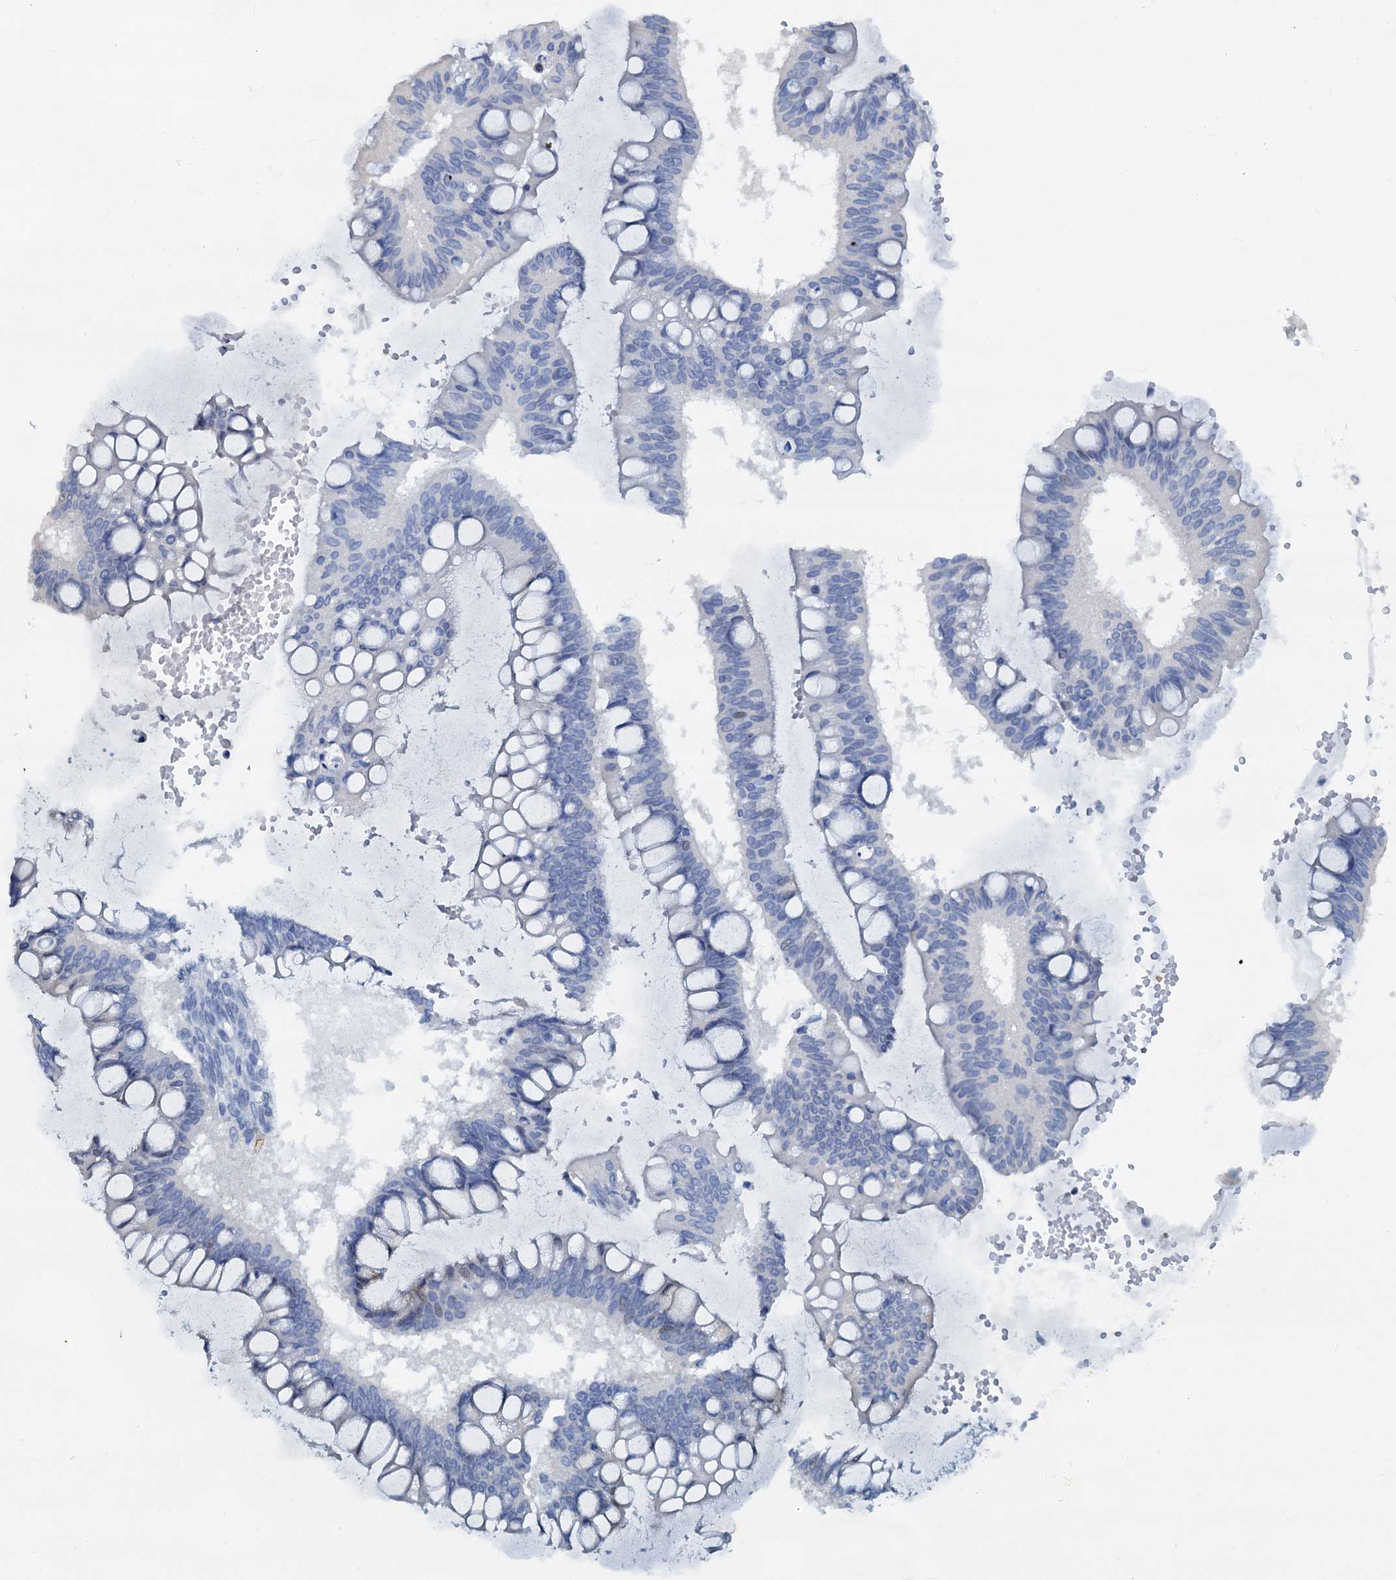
{"staining": {"intensity": "negative", "quantity": "none", "location": "none"}, "tissue": "ovarian cancer", "cell_type": "Tumor cells", "image_type": "cancer", "snomed": [{"axis": "morphology", "description": "Cystadenocarcinoma, mucinous, NOS"}, {"axis": "topography", "description": "Ovary"}], "caption": "Immunohistochemistry photomicrograph of neoplastic tissue: ovarian cancer stained with DAB (3,3'-diaminobenzidine) reveals no significant protein staining in tumor cells. (DAB immunohistochemistry with hematoxylin counter stain).", "gene": "PTGES3", "patient": {"sex": "female", "age": 73}}